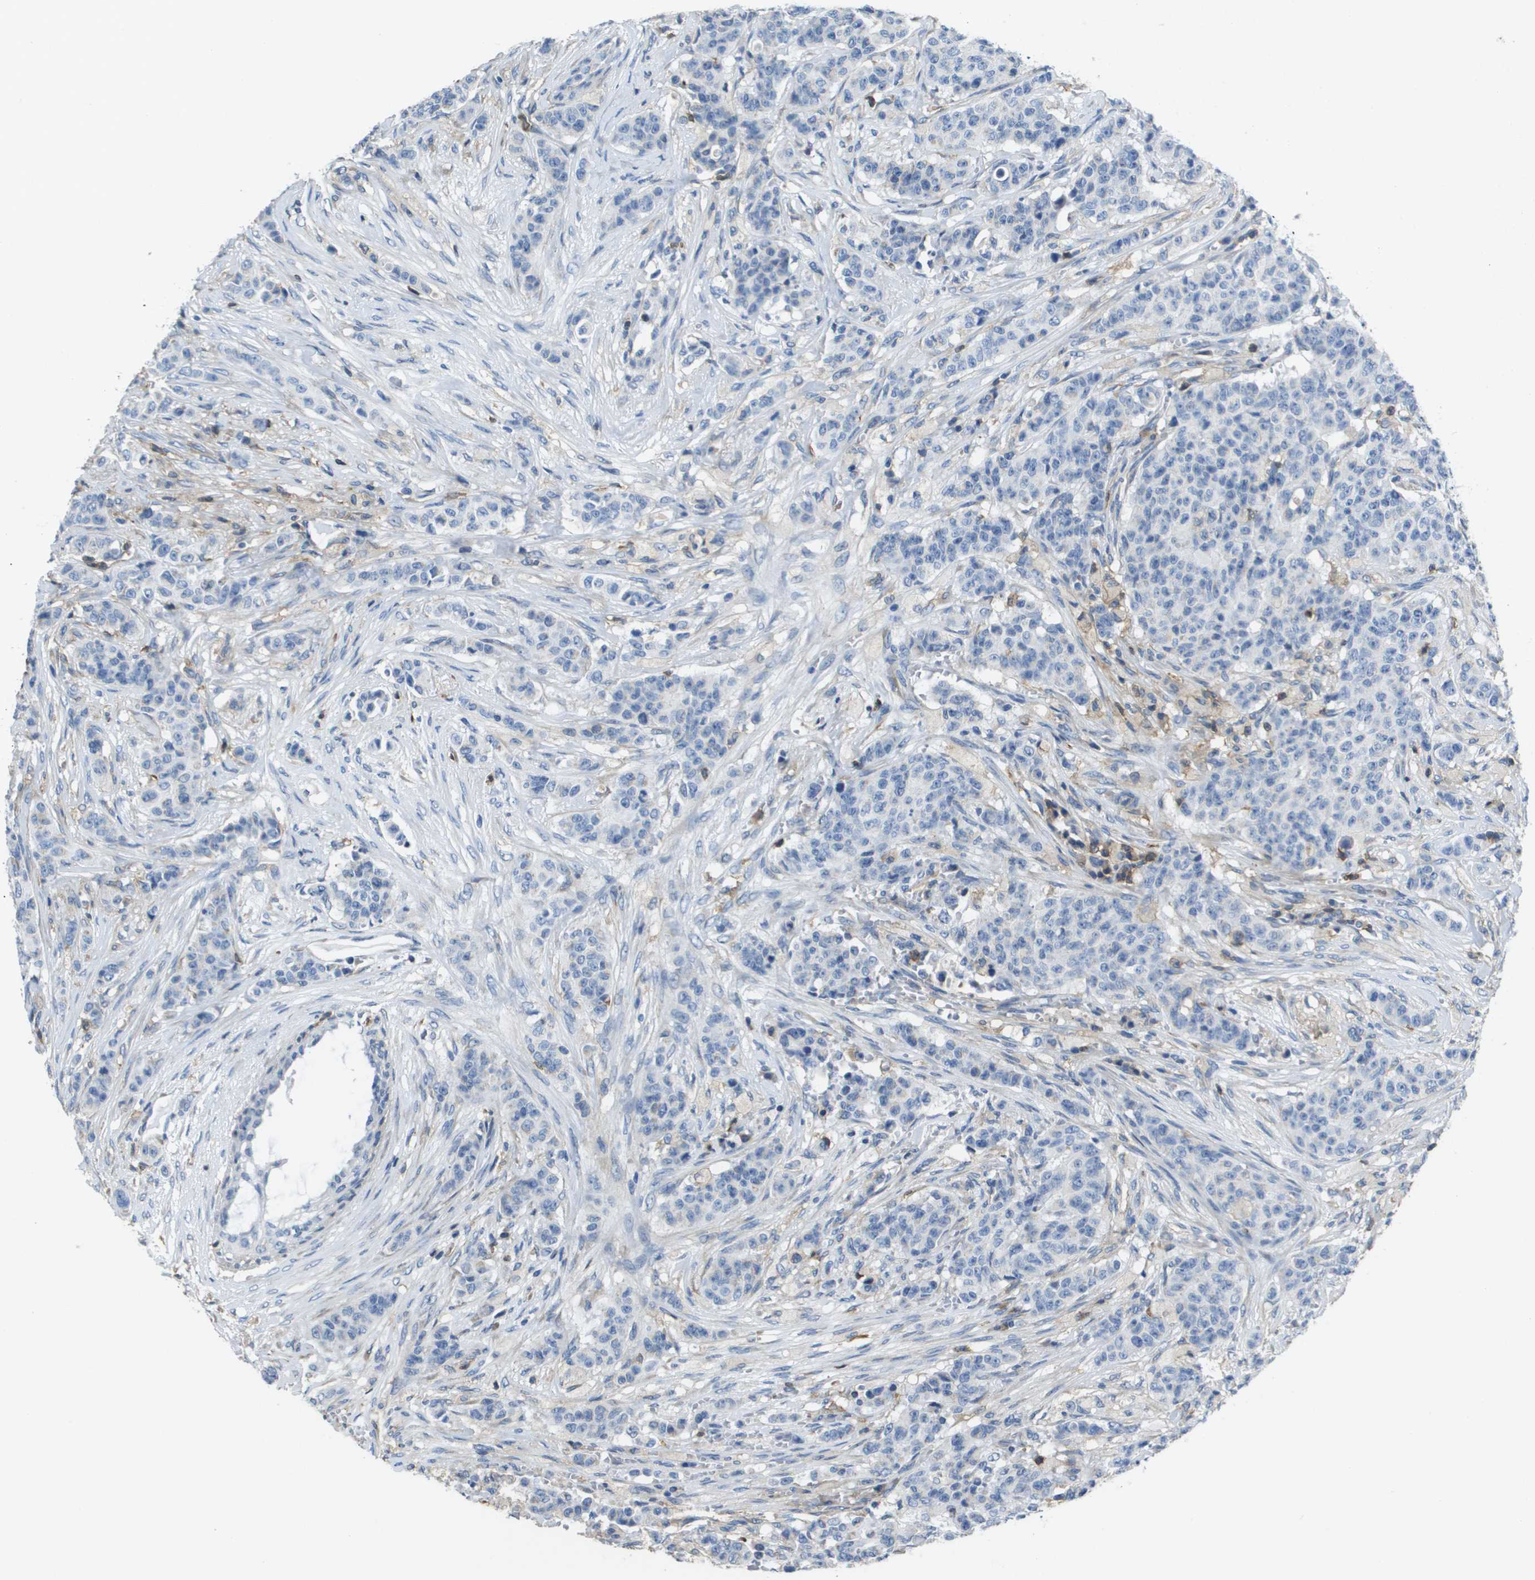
{"staining": {"intensity": "negative", "quantity": "none", "location": "none"}, "tissue": "breast cancer", "cell_type": "Tumor cells", "image_type": "cancer", "snomed": [{"axis": "morphology", "description": "Normal tissue, NOS"}, {"axis": "morphology", "description": "Duct carcinoma"}, {"axis": "topography", "description": "Breast"}], "caption": "Immunohistochemistry (IHC) micrograph of neoplastic tissue: human breast invasive ductal carcinoma stained with DAB reveals no significant protein positivity in tumor cells.", "gene": "RCSD1", "patient": {"sex": "female", "age": 40}}